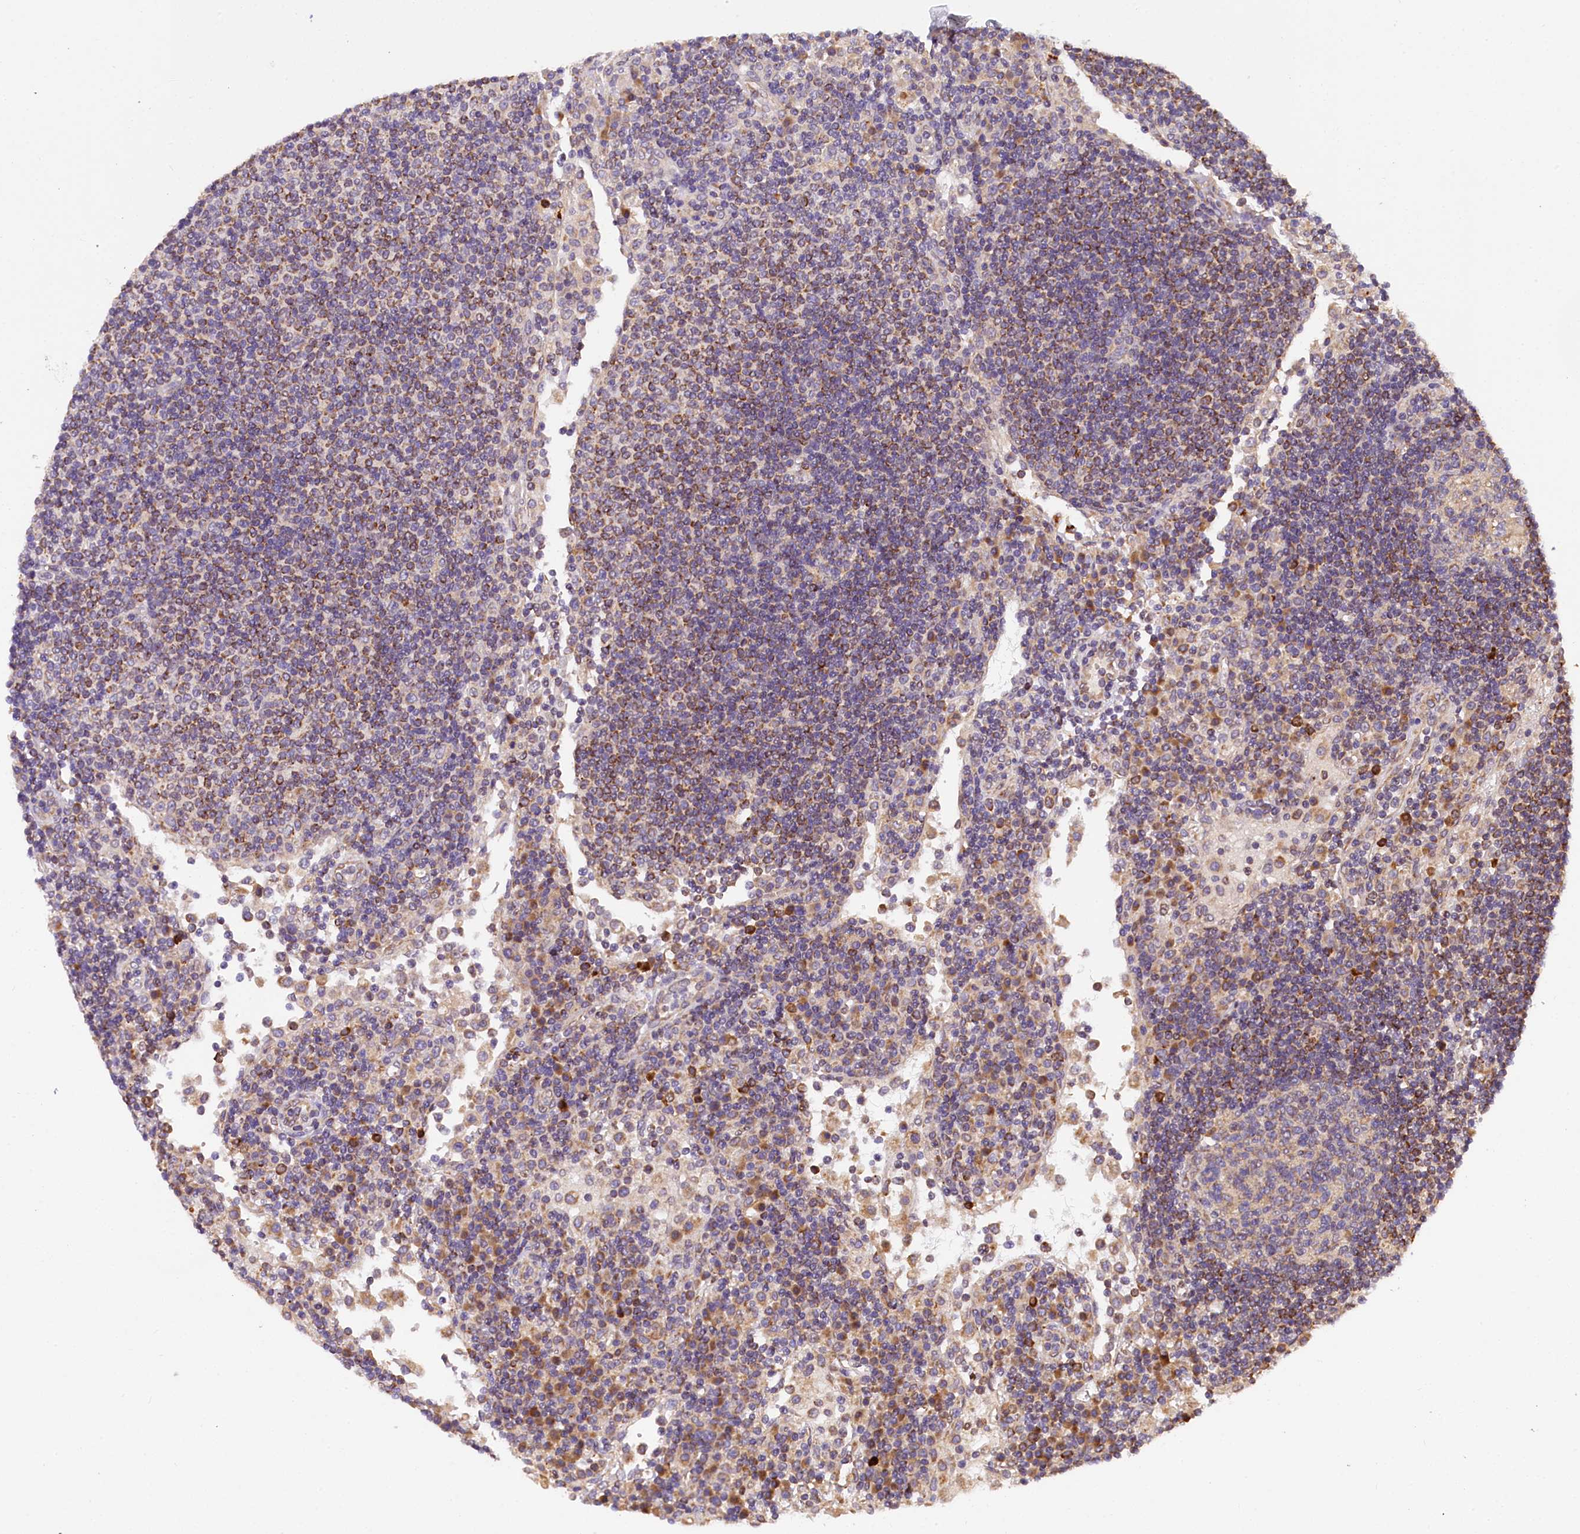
{"staining": {"intensity": "moderate", "quantity": "<25%", "location": "cytoplasmic/membranous"}, "tissue": "lymph node", "cell_type": "Germinal center cells", "image_type": "normal", "snomed": [{"axis": "morphology", "description": "Normal tissue, NOS"}, {"axis": "topography", "description": "Lymph node"}], "caption": "This is an image of immunohistochemistry (IHC) staining of unremarkable lymph node, which shows moderate positivity in the cytoplasmic/membranous of germinal center cells.", "gene": "SUPV3L1", "patient": {"sex": "female", "age": 53}}